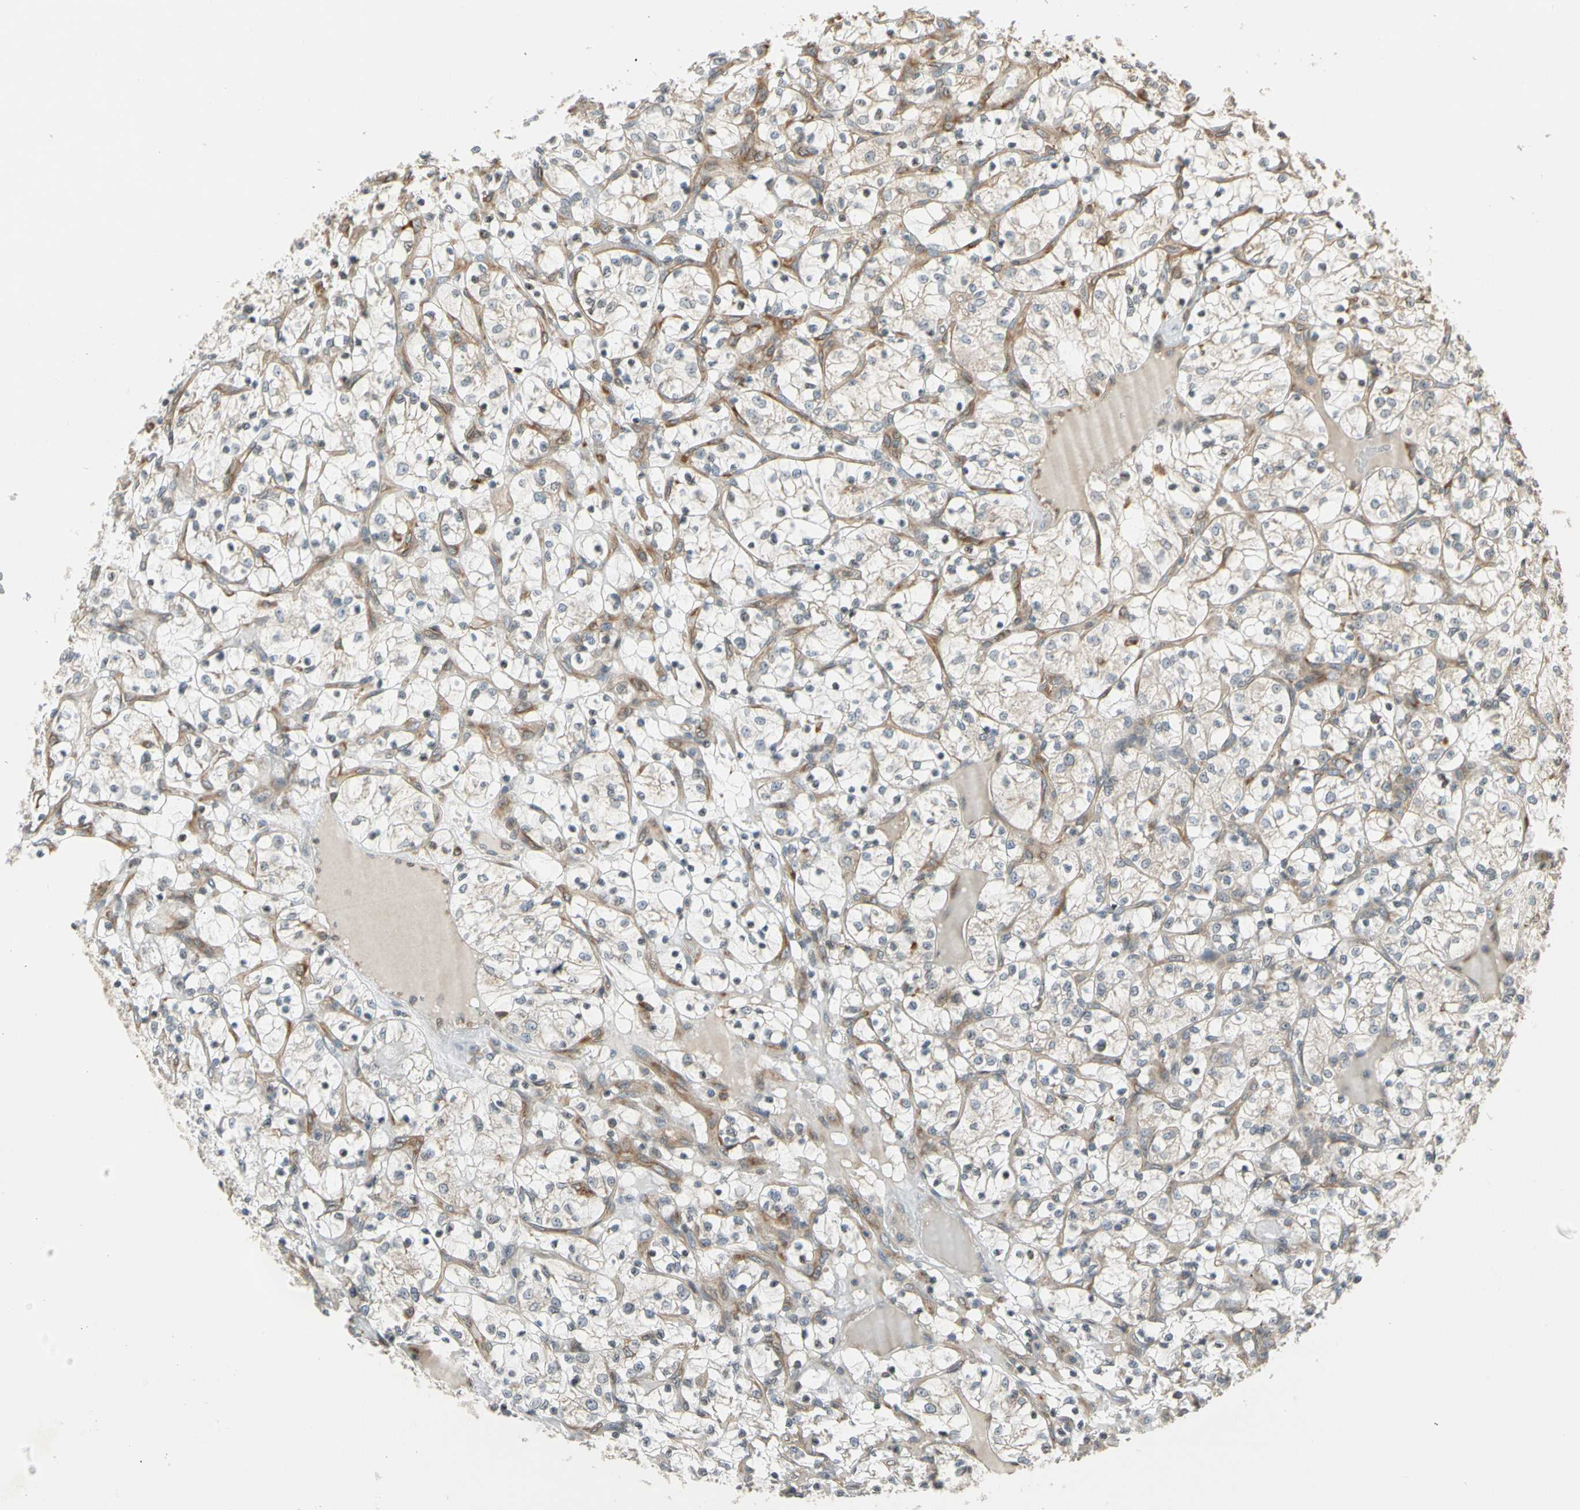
{"staining": {"intensity": "negative", "quantity": "none", "location": "none"}, "tissue": "renal cancer", "cell_type": "Tumor cells", "image_type": "cancer", "snomed": [{"axis": "morphology", "description": "Adenocarcinoma, NOS"}, {"axis": "topography", "description": "Kidney"}], "caption": "Immunohistochemistry of human renal adenocarcinoma reveals no positivity in tumor cells. (DAB IHC visualized using brightfield microscopy, high magnification).", "gene": "TRIO", "patient": {"sex": "female", "age": 69}}